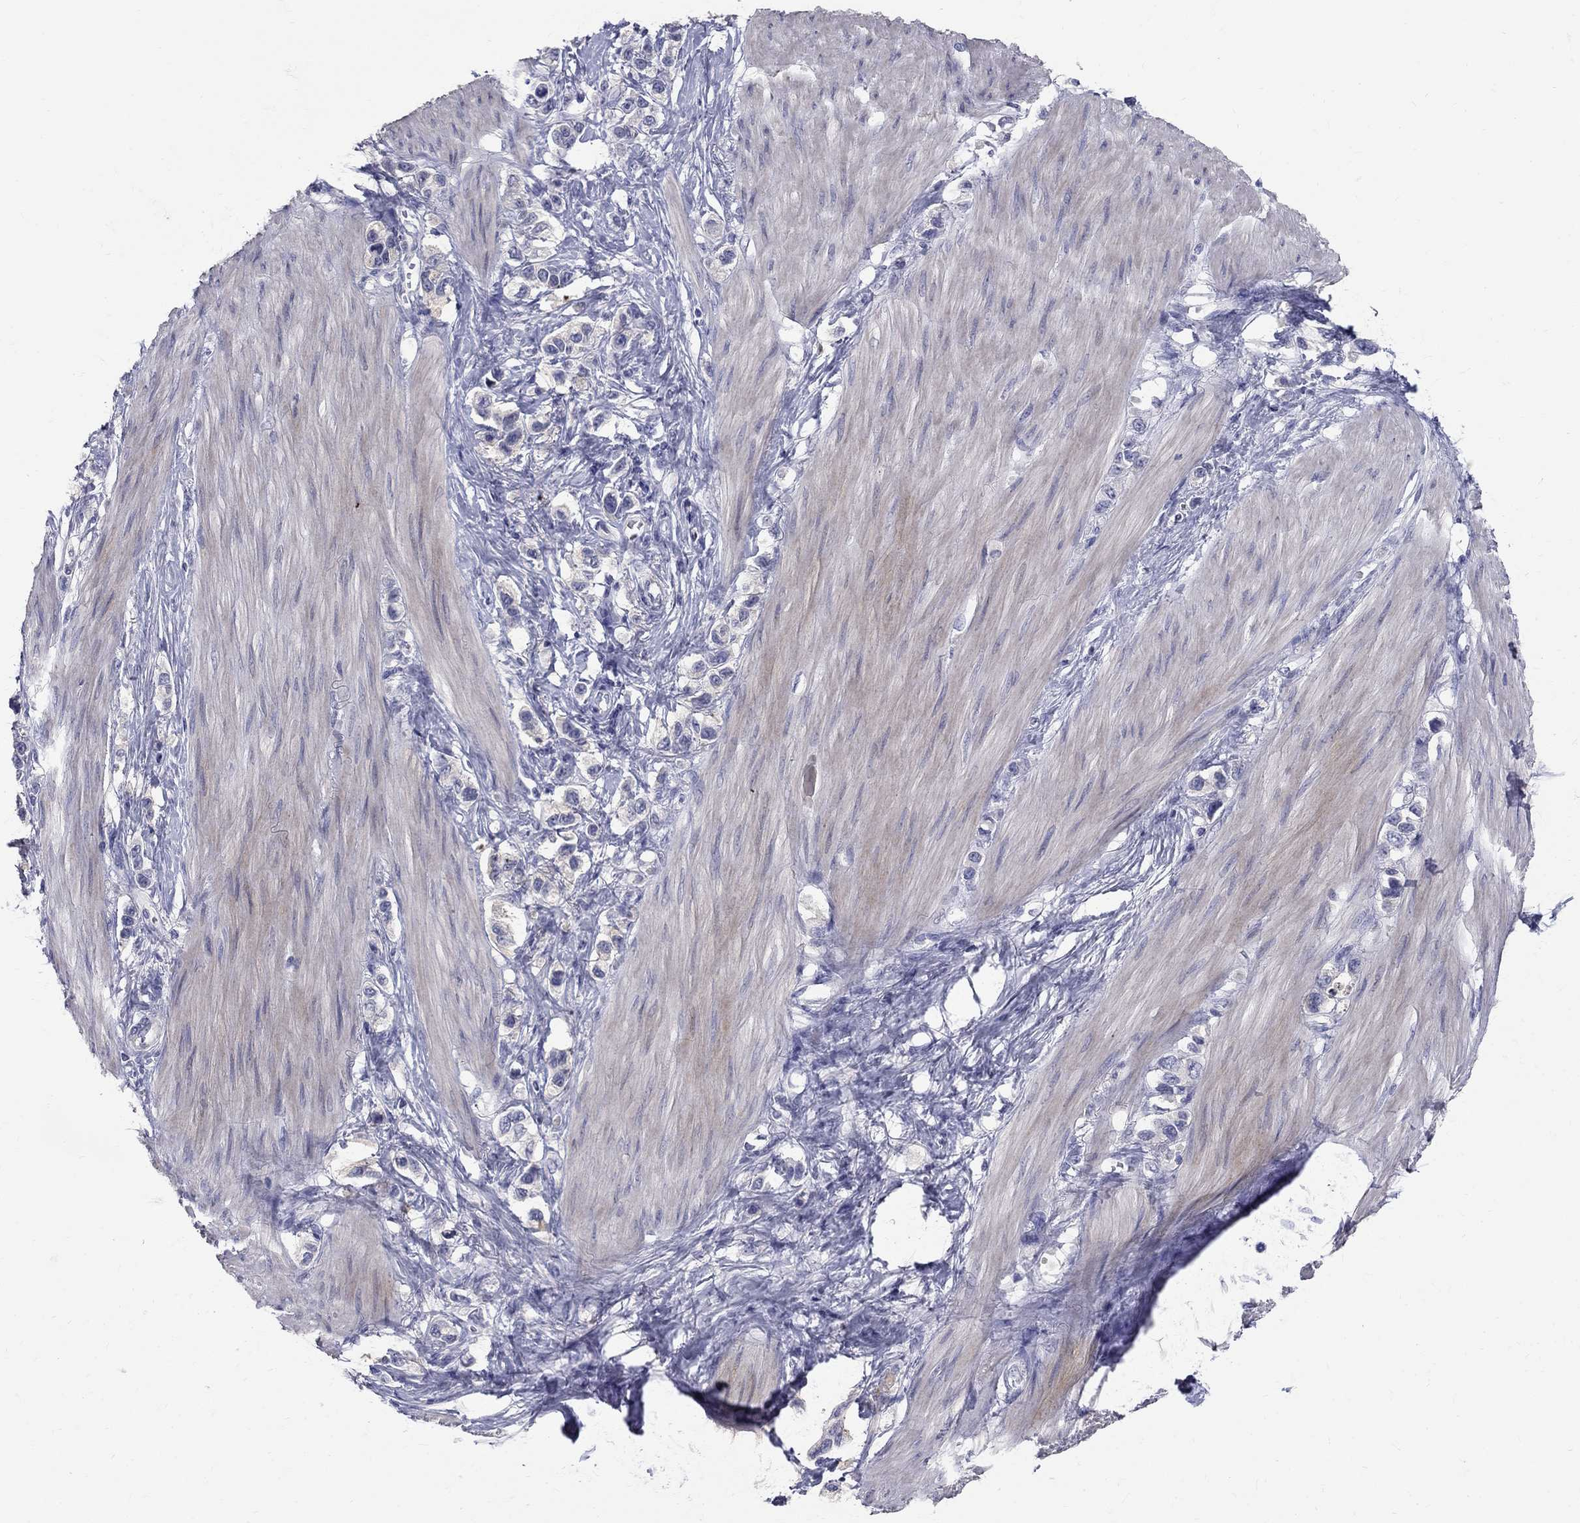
{"staining": {"intensity": "negative", "quantity": "none", "location": "none"}, "tissue": "stomach cancer", "cell_type": "Tumor cells", "image_type": "cancer", "snomed": [{"axis": "morphology", "description": "Normal tissue, NOS"}, {"axis": "morphology", "description": "Adenocarcinoma, NOS"}, {"axis": "morphology", "description": "Adenocarcinoma, High grade"}, {"axis": "topography", "description": "Stomach, upper"}, {"axis": "topography", "description": "Stomach"}], "caption": "An immunohistochemistry (IHC) micrograph of stomach cancer is shown. There is no staining in tumor cells of stomach cancer. Brightfield microscopy of immunohistochemistry stained with DAB (3,3'-diaminobenzidine) (brown) and hematoxylin (blue), captured at high magnification.", "gene": "TP53TG5", "patient": {"sex": "female", "age": 65}}